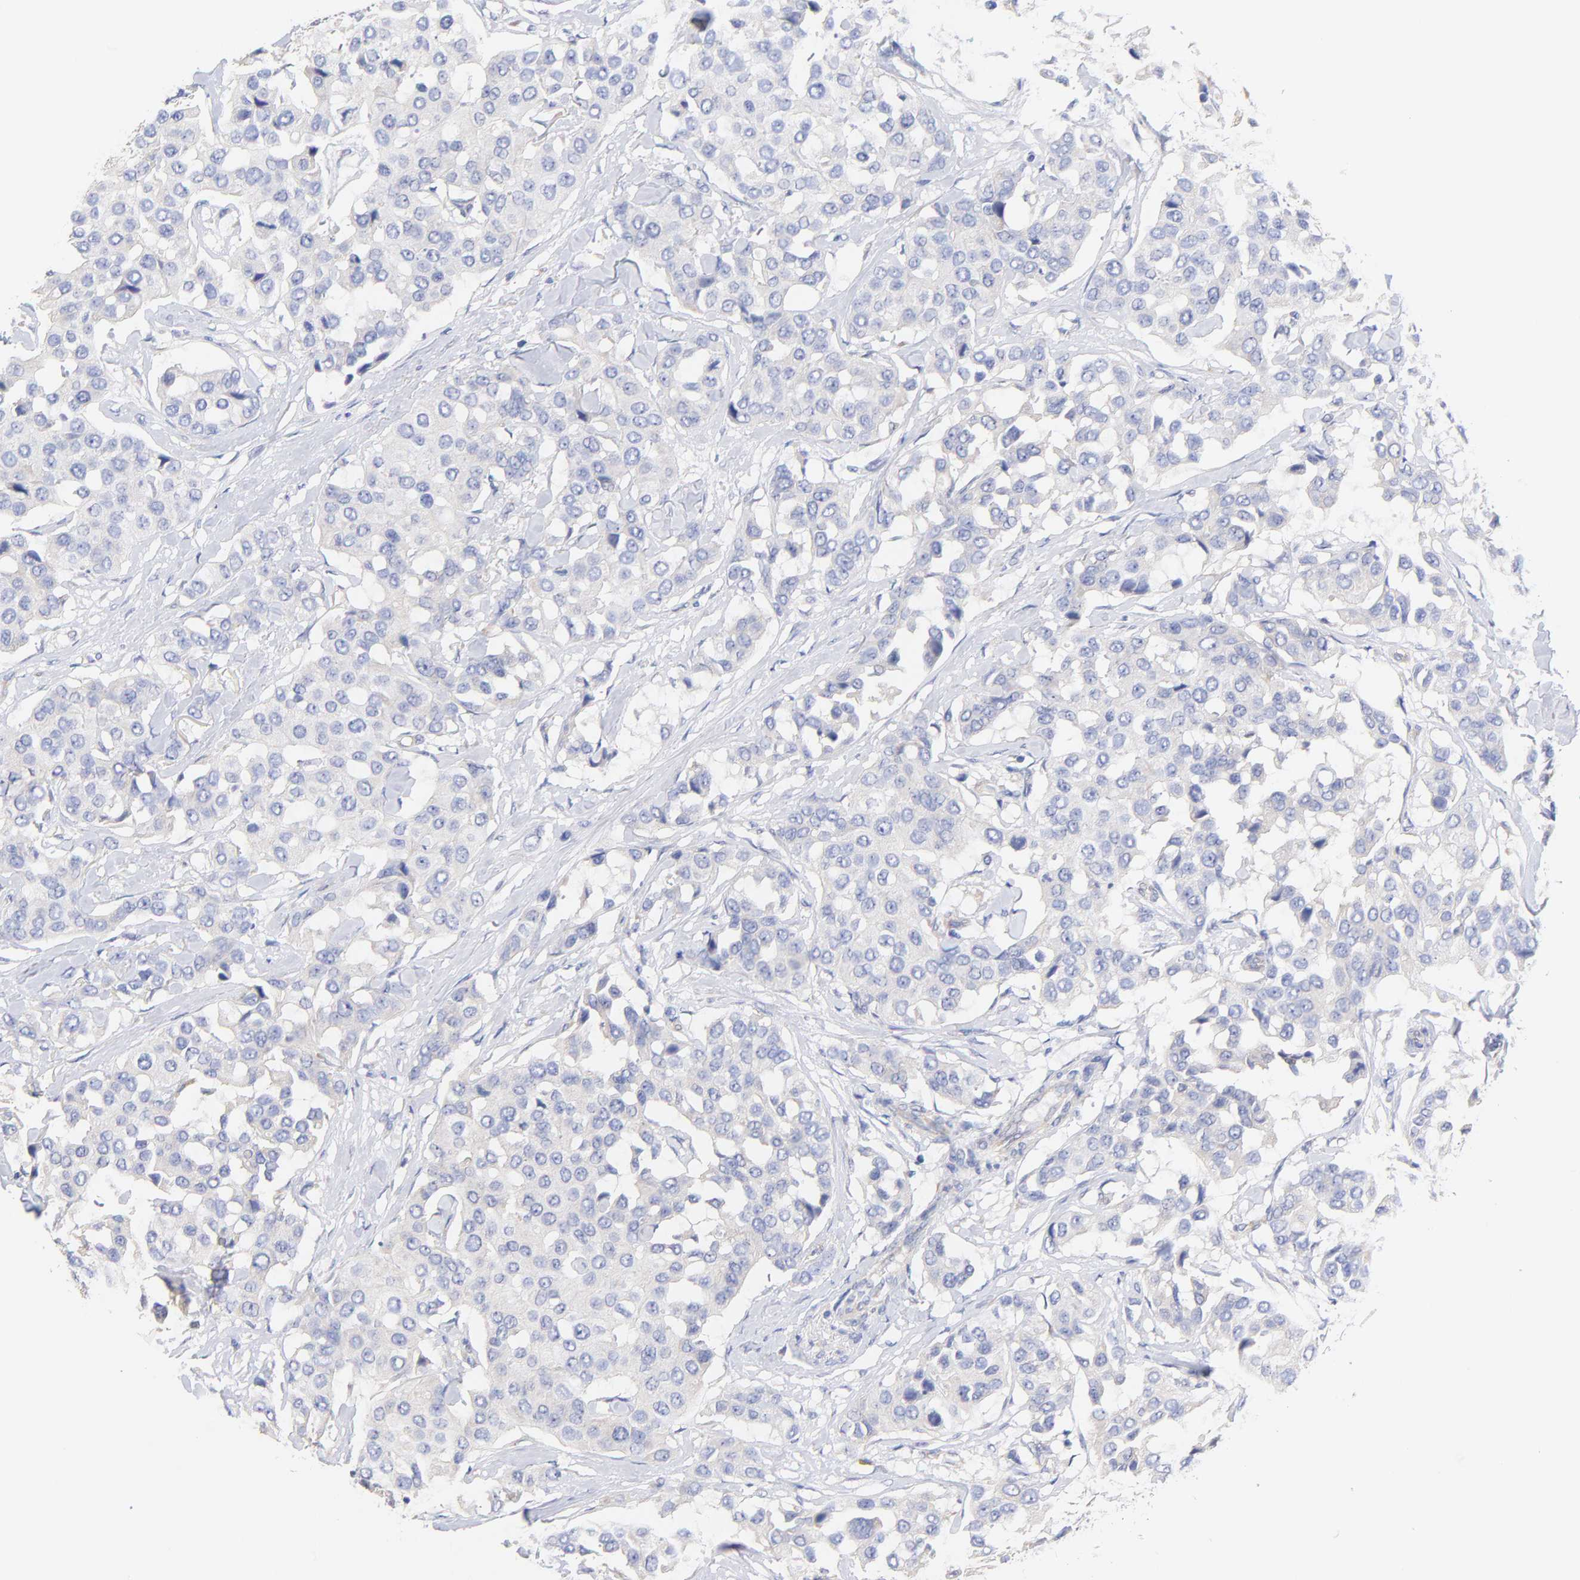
{"staining": {"intensity": "negative", "quantity": "none", "location": "none"}, "tissue": "breast cancer", "cell_type": "Tumor cells", "image_type": "cancer", "snomed": [{"axis": "morphology", "description": "Duct carcinoma"}, {"axis": "topography", "description": "Breast"}], "caption": "High power microscopy photomicrograph of an immunohistochemistry micrograph of breast cancer, revealing no significant positivity in tumor cells. (DAB immunohistochemistry (IHC) with hematoxylin counter stain).", "gene": "TNFRSF13C", "patient": {"sex": "female", "age": 80}}